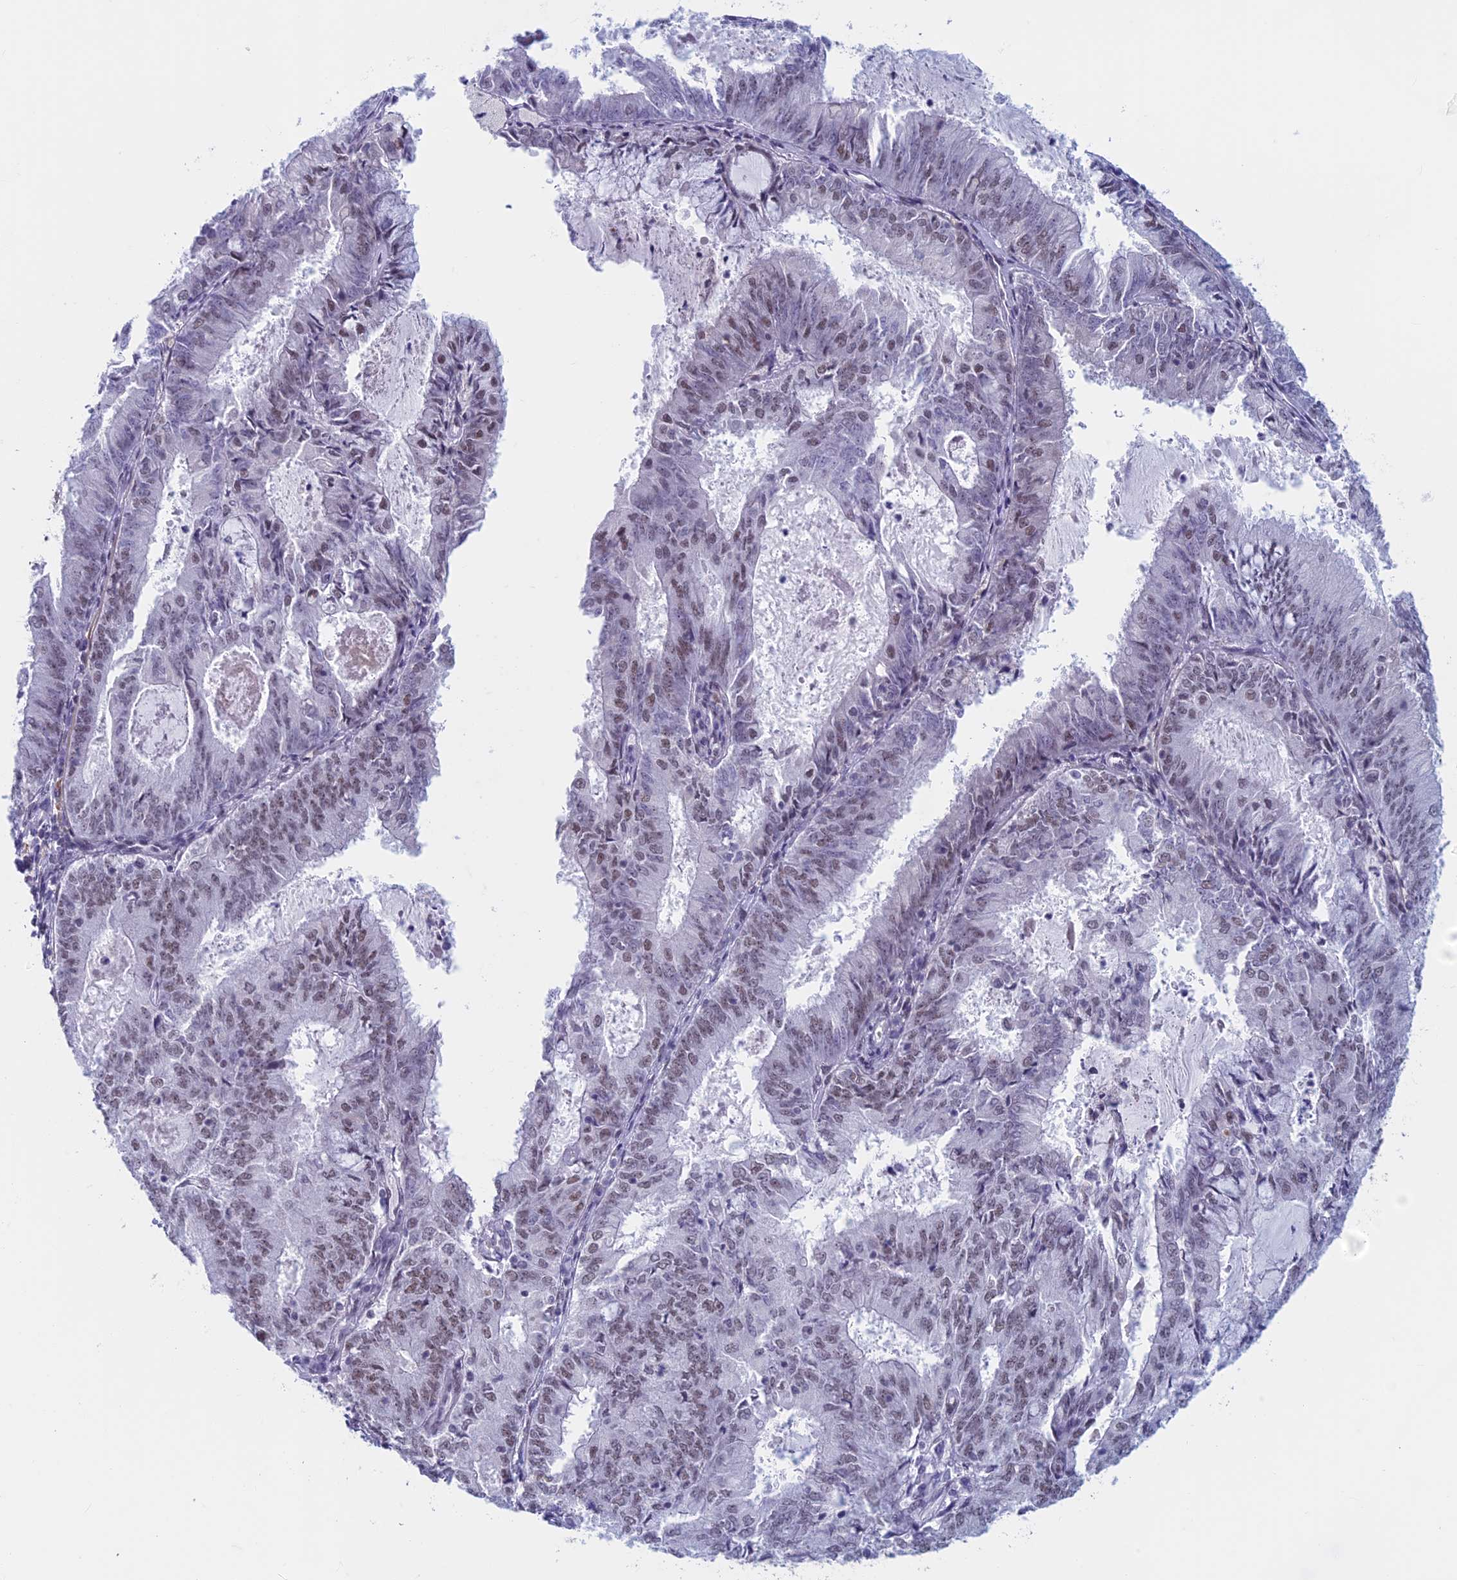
{"staining": {"intensity": "moderate", "quantity": "25%-75%", "location": "nuclear"}, "tissue": "endometrial cancer", "cell_type": "Tumor cells", "image_type": "cancer", "snomed": [{"axis": "morphology", "description": "Adenocarcinoma, NOS"}, {"axis": "topography", "description": "Endometrium"}], "caption": "A photomicrograph of adenocarcinoma (endometrial) stained for a protein demonstrates moderate nuclear brown staining in tumor cells.", "gene": "ASH2L", "patient": {"sex": "female", "age": 57}}